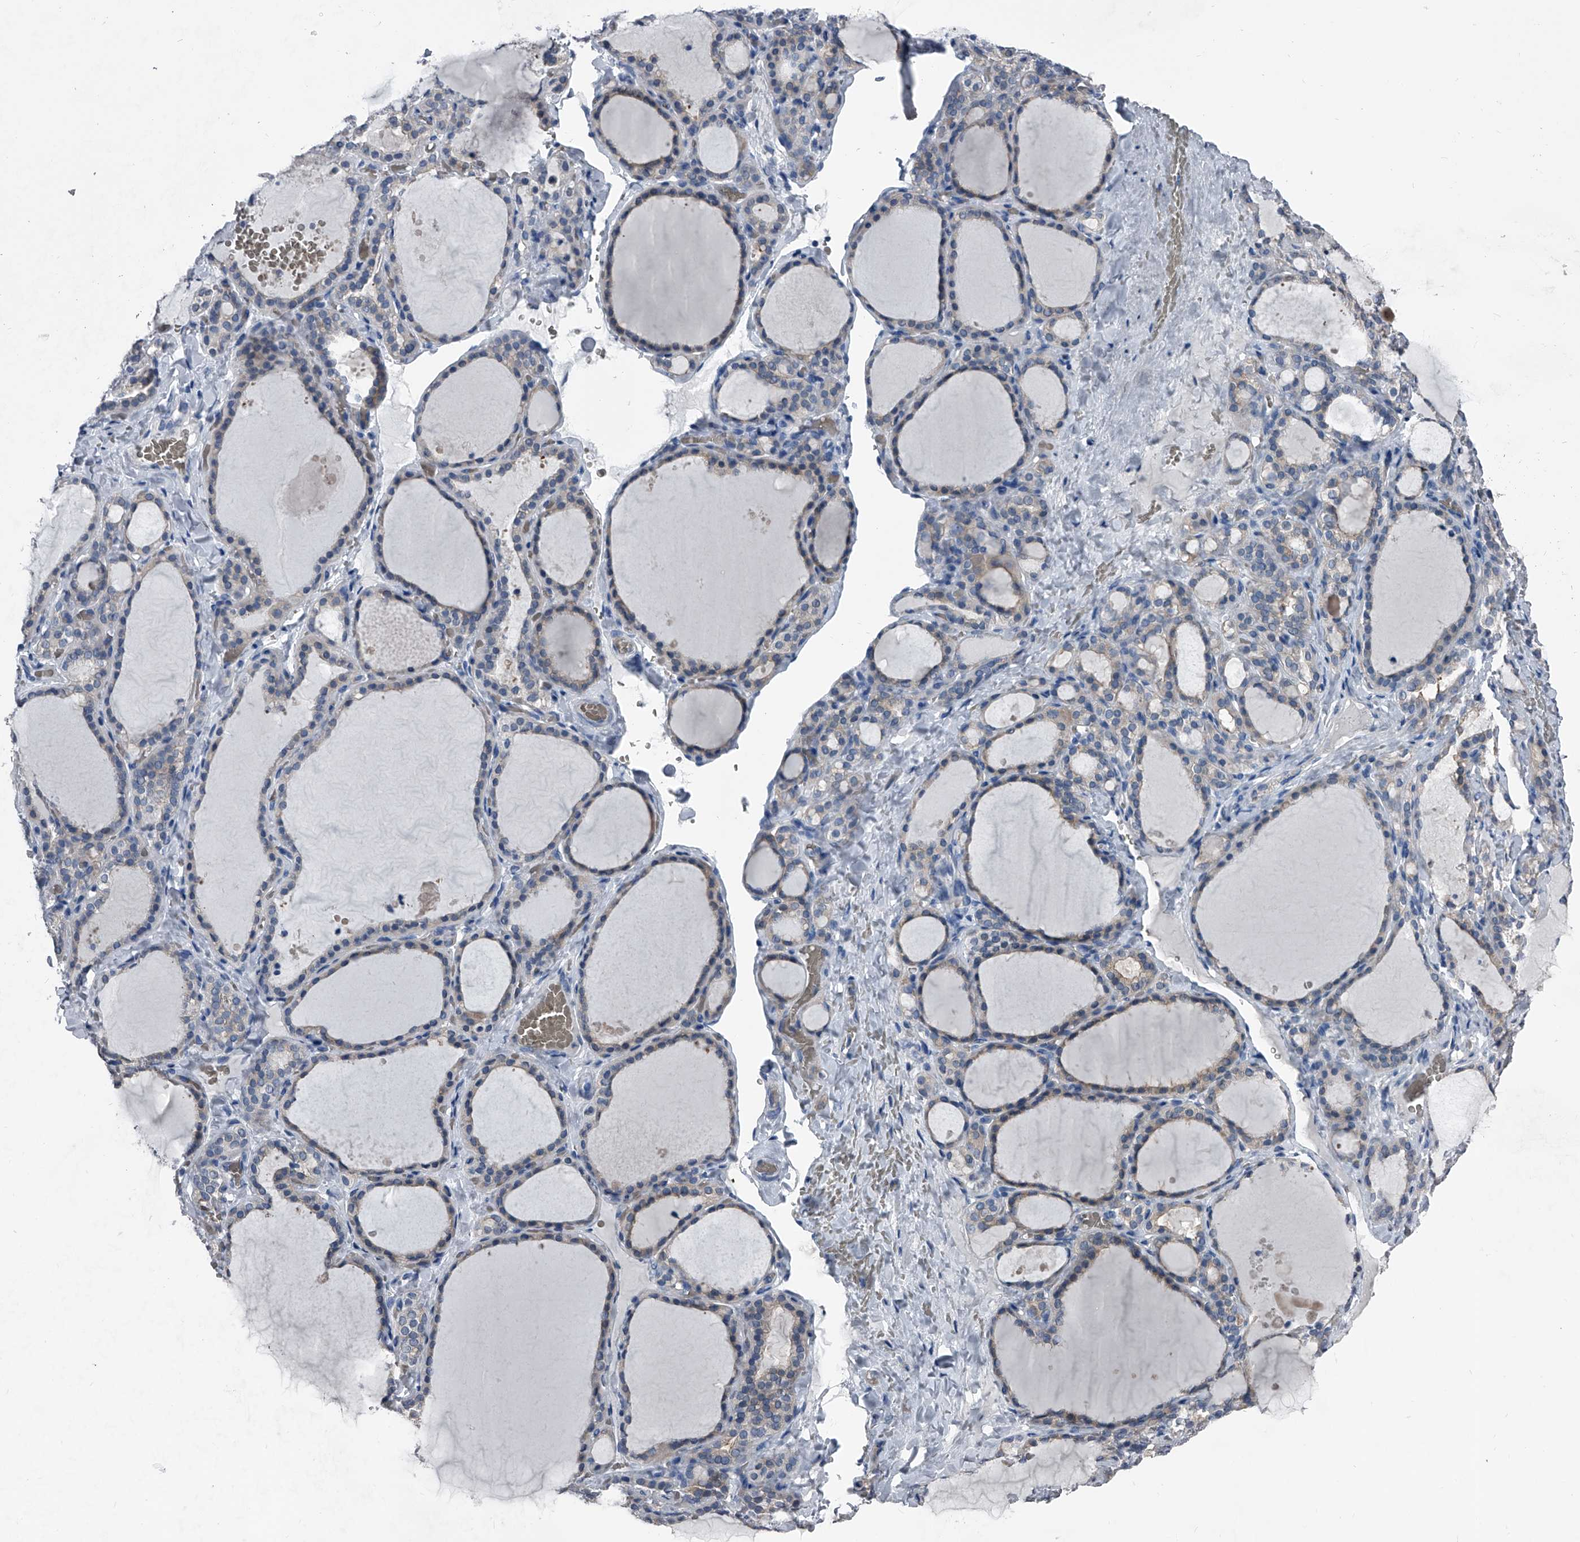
{"staining": {"intensity": "weak", "quantity": "25%-75%", "location": "cytoplasmic/membranous"}, "tissue": "thyroid gland", "cell_type": "Glandular cells", "image_type": "normal", "snomed": [{"axis": "morphology", "description": "Normal tissue, NOS"}, {"axis": "topography", "description": "Thyroid gland"}], "caption": "The photomicrograph exhibits immunohistochemical staining of unremarkable thyroid gland. There is weak cytoplasmic/membranous staining is present in approximately 25%-75% of glandular cells.", "gene": "KIF13A", "patient": {"sex": "female", "age": 22}}